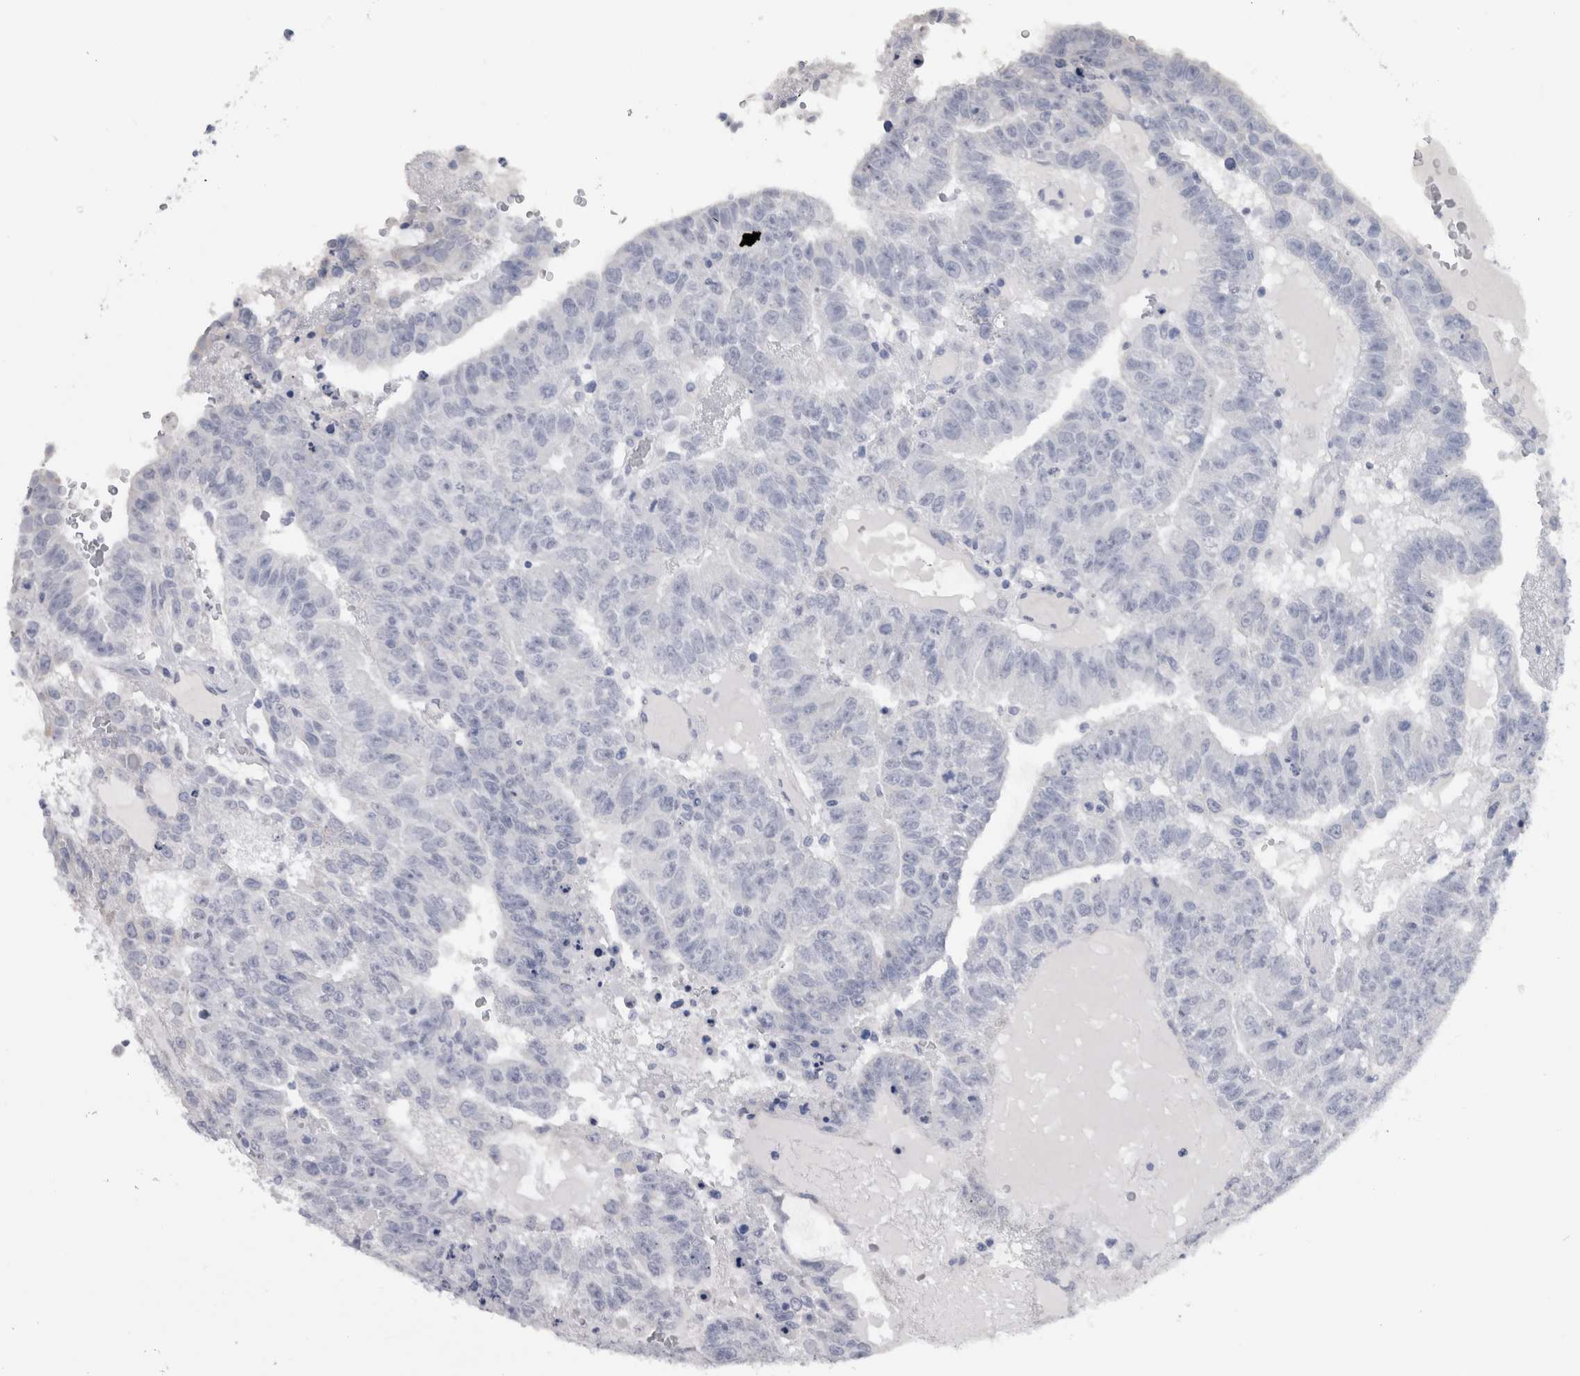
{"staining": {"intensity": "negative", "quantity": "none", "location": "none"}, "tissue": "testis cancer", "cell_type": "Tumor cells", "image_type": "cancer", "snomed": [{"axis": "morphology", "description": "Seminoma, NOS"}, {"axis": "morphology", "description": "Carcinoma, Embryonal, NOS"}, {"axis": "topography", "description": "Testis"}], "caption": "IHC micrograph of neoplastic tissue: human testis cancer (embryonal carcinoma) stained with DAB displays no significant protein expression in tumor cells.", "gene": "MSMB", "patient": {"sex": "male", "age": 52}}